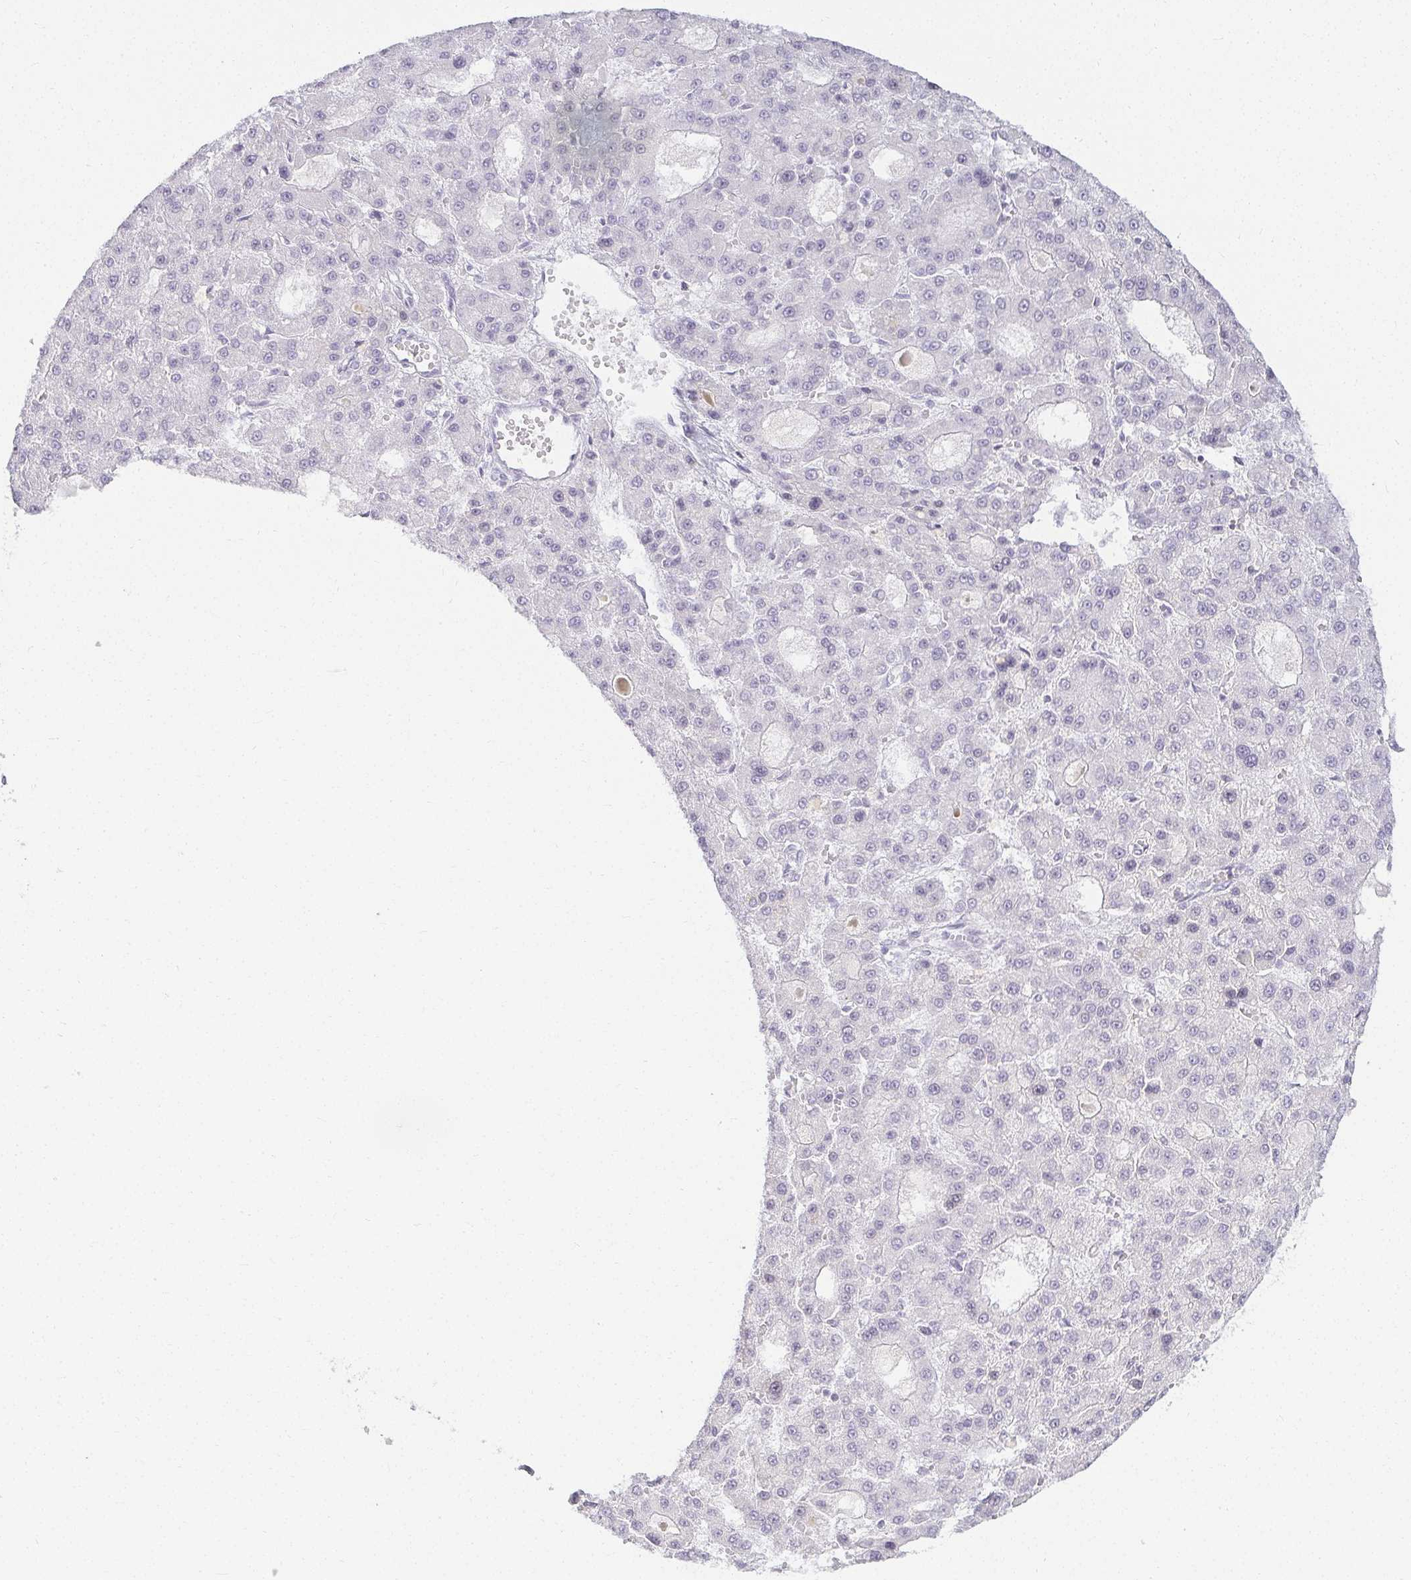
{"staining": {"intensity": "negative", "quantity": "none", "location": "none"}, "tissue": "liver cancer", "cell_type": "Tumor cells", "image_type": "cancer", "snomed": [{"axis": "morphology", "description": "Carcinoma, Hepatocellular, NOS"}, {"axis": "topography", "description": "Liver"}], "caption": "DAB immunohistochemical staining of hepatocellular carcinoma (liver) demonstrates no significant staining in tumor cells.", "gene": "ACAN", "patient": {"sex": "male", "age": 70}}